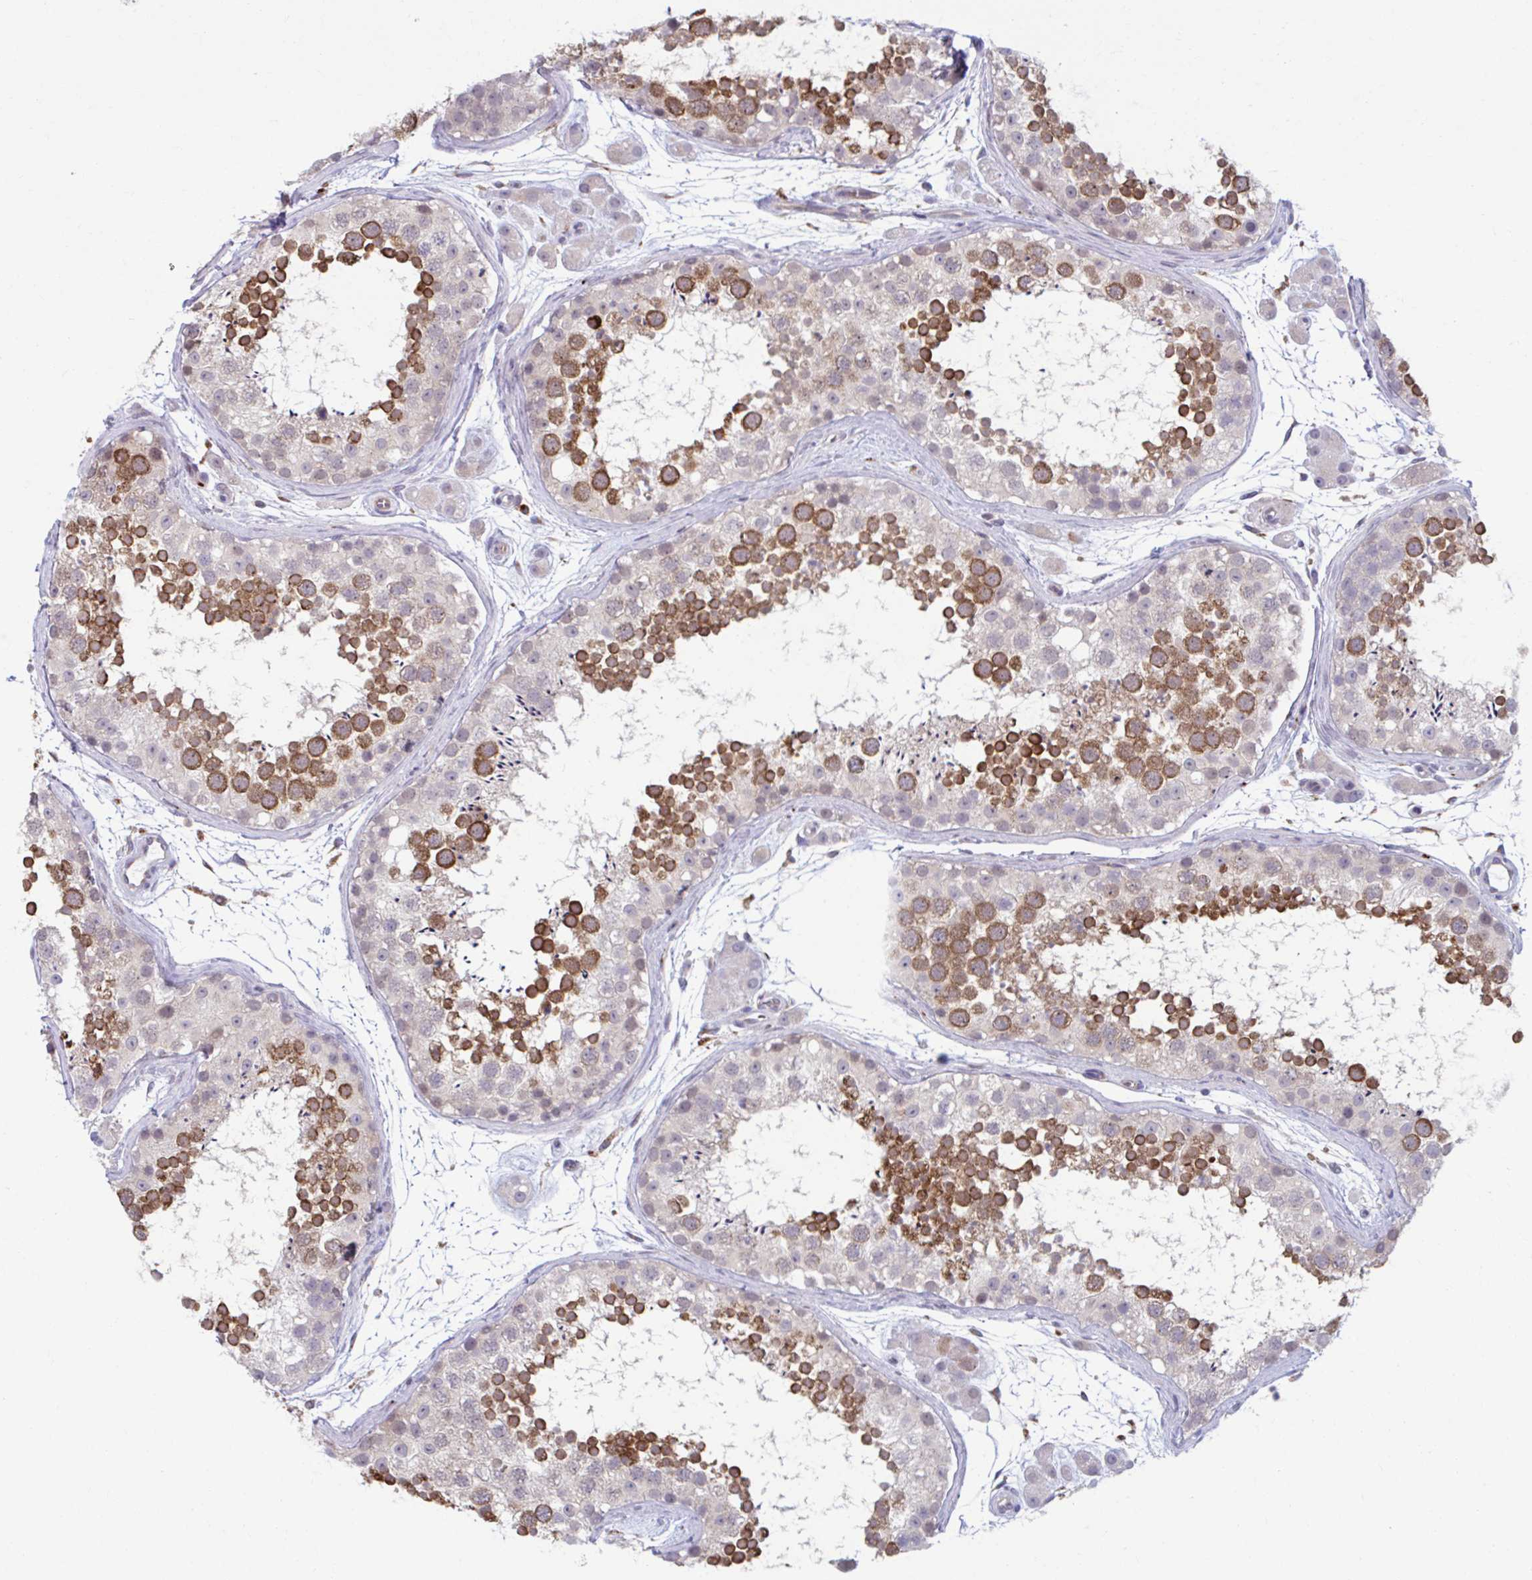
{"staining": {"intensity": "strong", "quantity": "25%-75%", "location": "cytoplasmic/membranous"}, "tissue": "testis", "cell_type": "Cells in seminiferous ducts", "image_type": "normal", "snomed": [{"axis": "morphology", "description": "Normal tissue, NOS"}, {"axis": "topography", "description": "Testis"}], "caption": "A high-resolution image shows IHC staining of benign testis, which reveals strong cytoplasmic/membranous expression in approximately 25%-75% of cells in seminiferous ducts. The staining was performed using DAB to visualize the protein expression in brown, while the nuclei were stained in blue with hematoxylin (Magnification: 20x).", "gene": "ADAT3", "patient": {"sex": "male", "age": 41}}